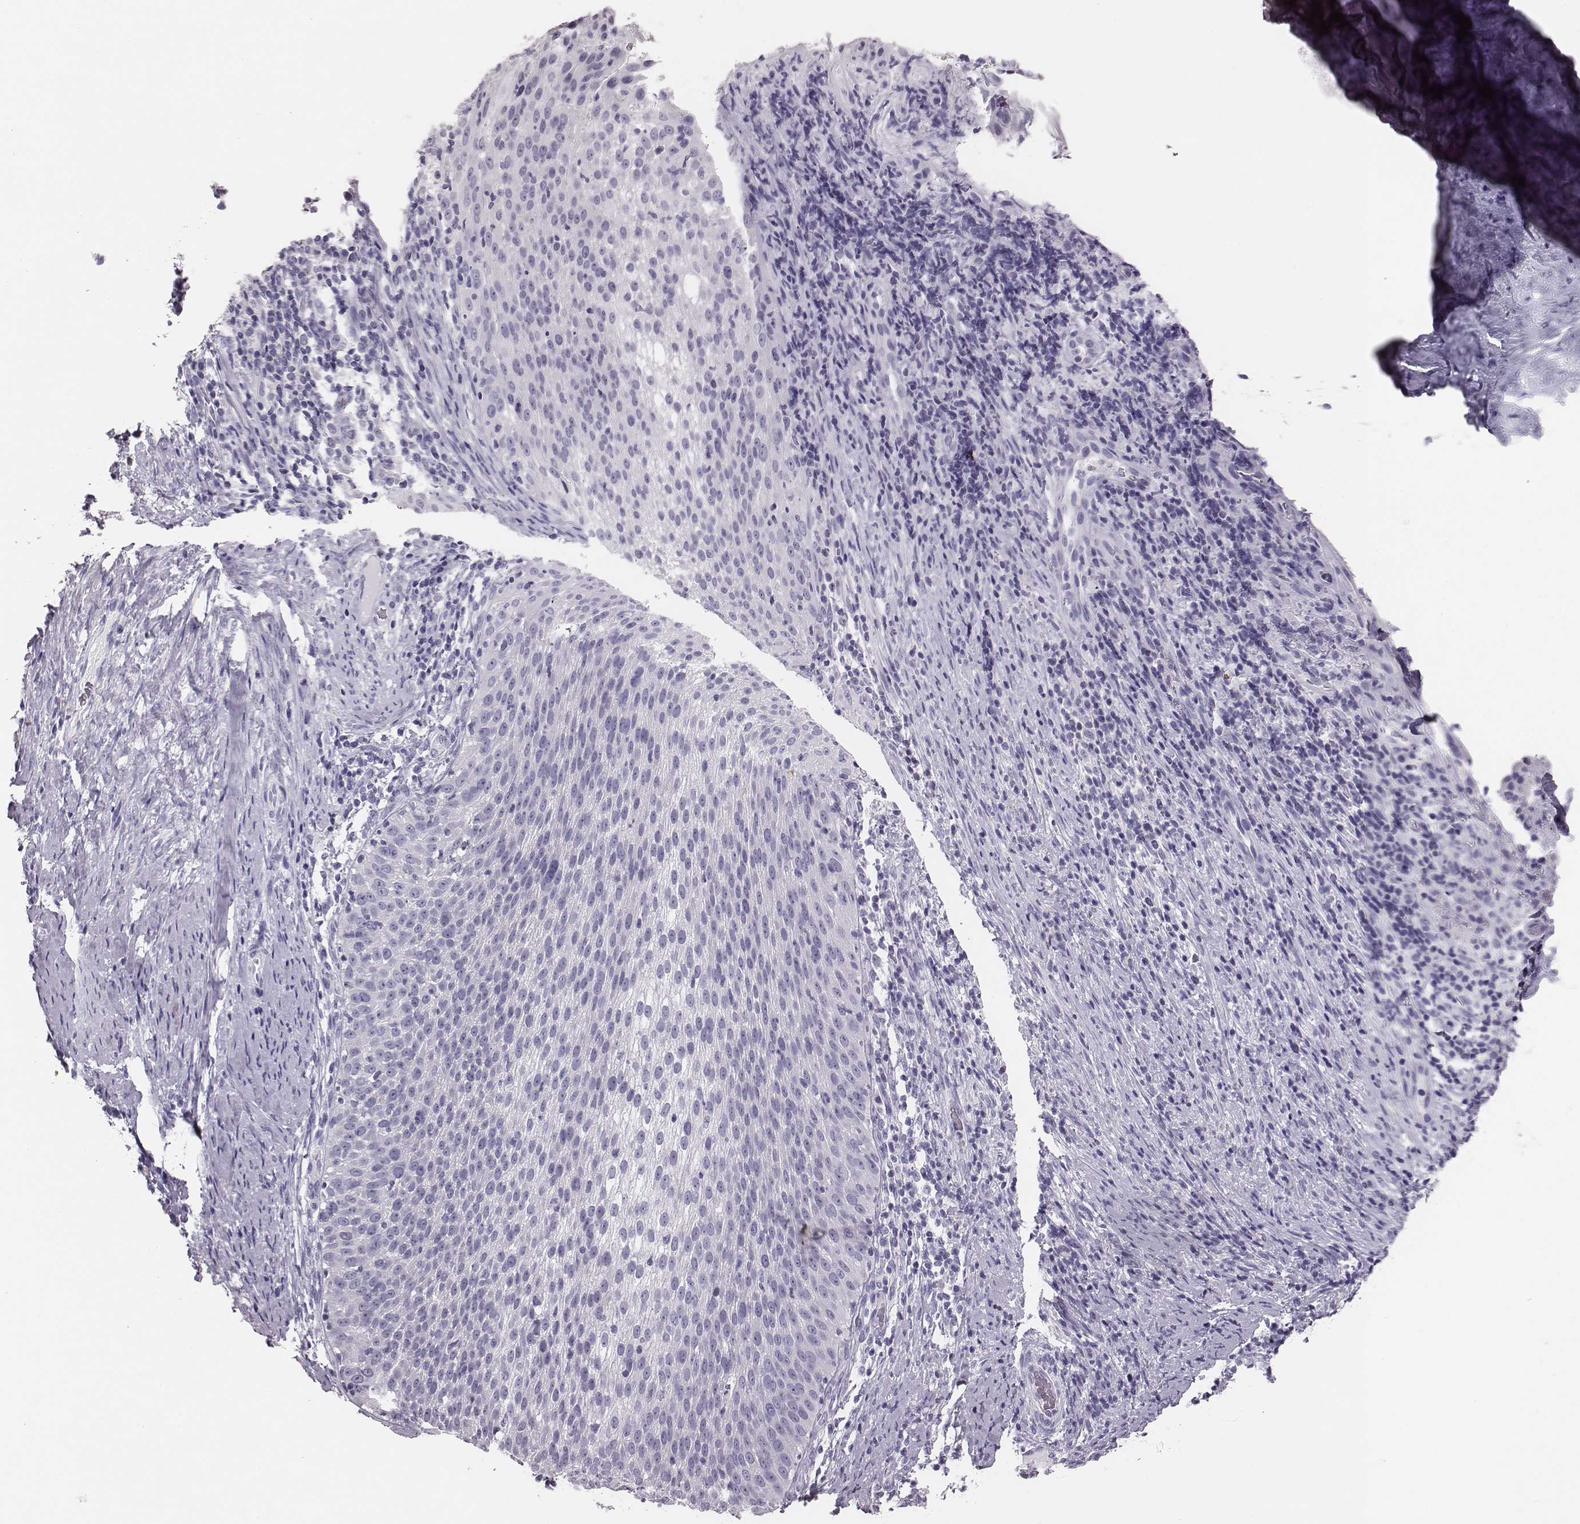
{"staining": {"intensity": "negative", "quantity": "none", "location": "none"}, "tissue": "cervical cancer", "cell_type": "Tumor cells", "image_type": "cancer", "snomed": [{"axis": "morphology", "description": "Squamous cell carcinoma, NOS"}, {"axis": "topography", "description": "Cervix"}], "caption": "Tumor cells are negative for brown protein staining in cervical squamous cell carcinoma. The staining was performed using DAB to visualize the protein expression in brown, while the nuclei were stained in blue with hematoxylin (Magnification: 20x).", "gene": "H1-6", "patient": {"sex": "female", "age": 51}}